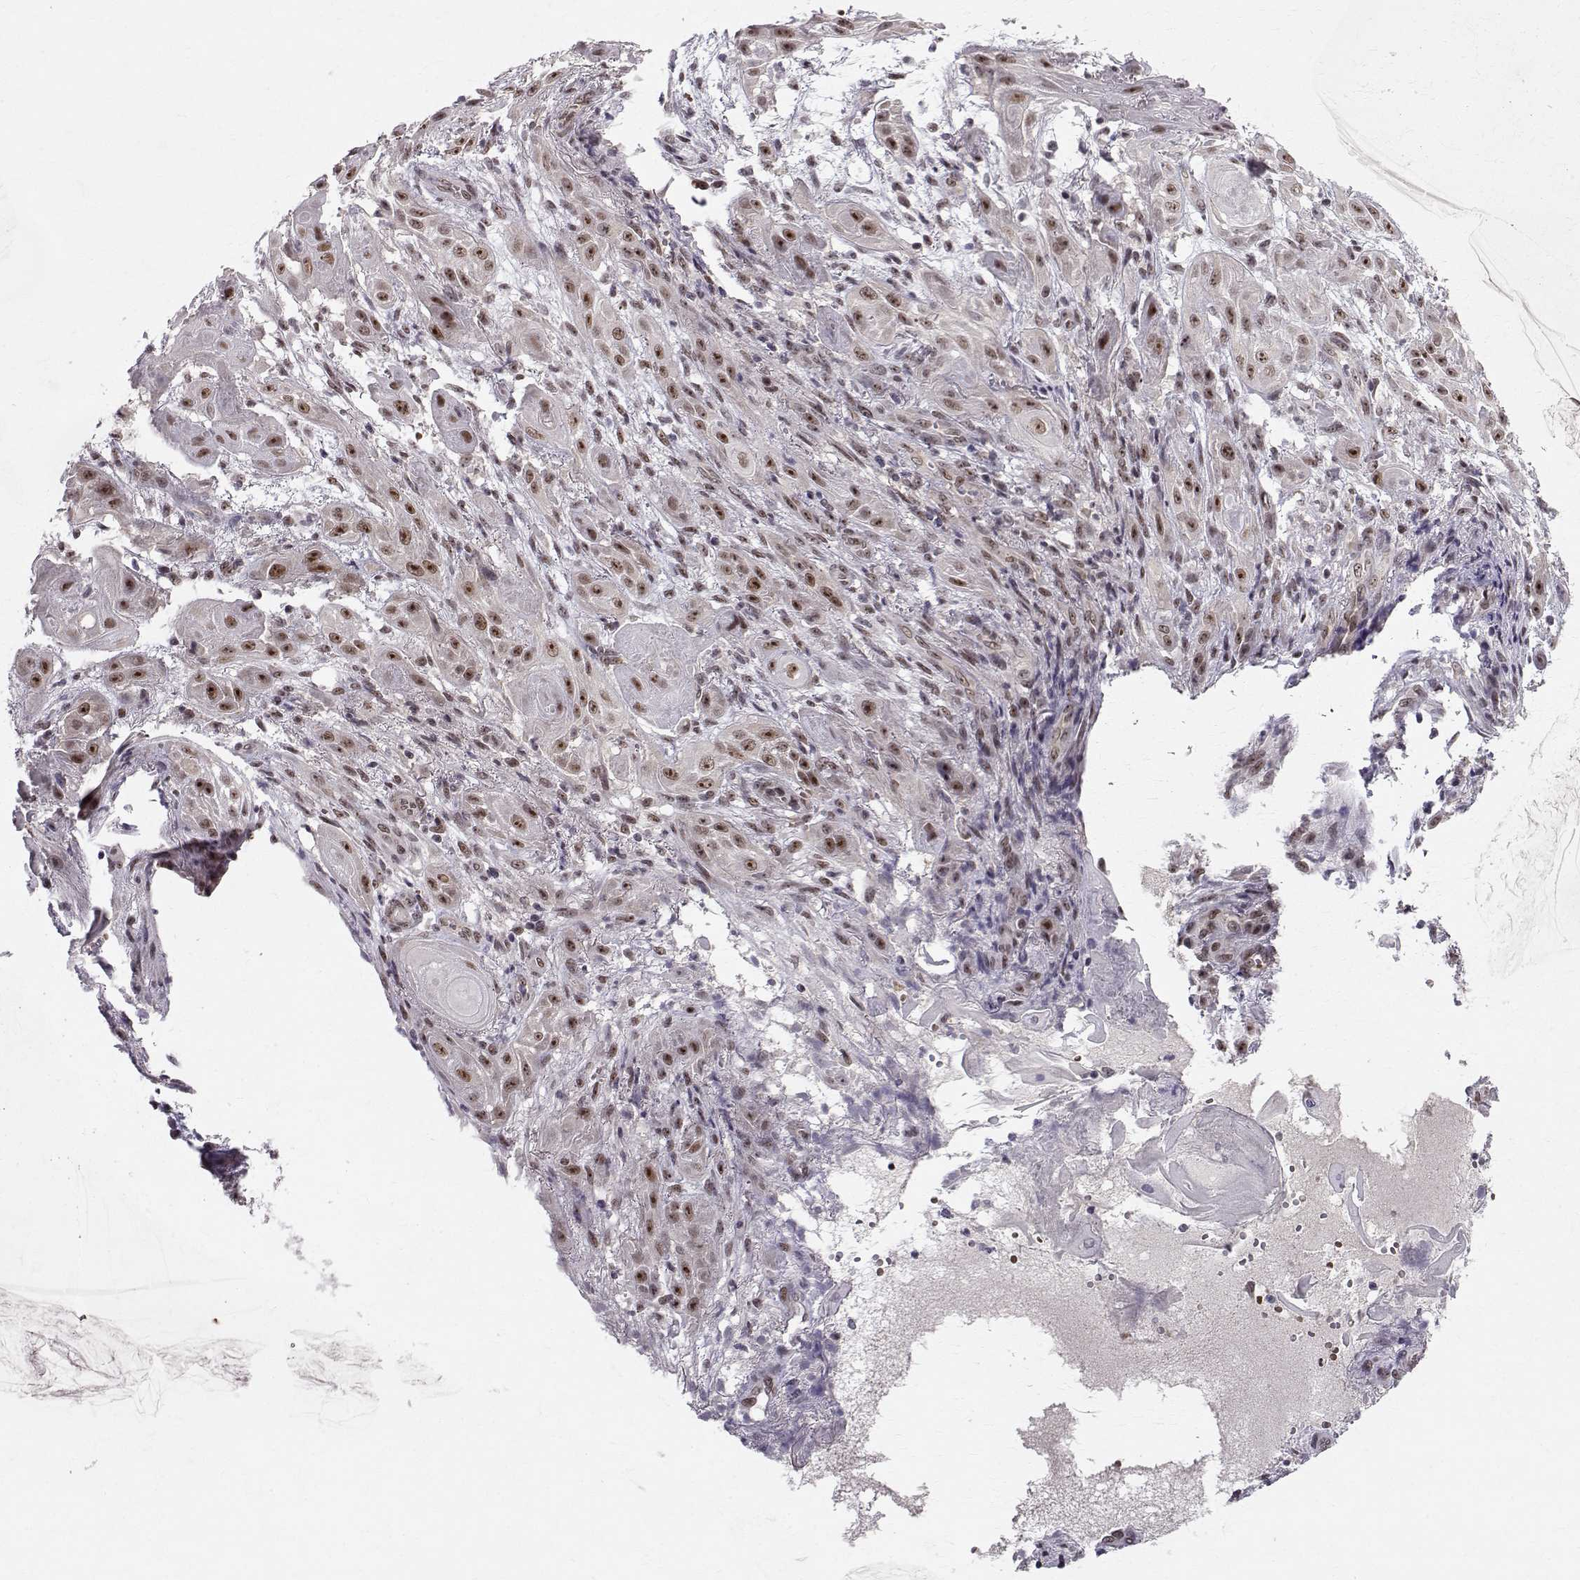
{"staining": {"intensity": "moderate", "quantity": ">75%", "location": "nuclear"}, "tissue": "skin cancer", "cell_type": "Tumor cells", "image_type": "cancer", "snomed": [{"axis": "morphology", "description": "Squamous cell carcinoma, NOS"}, {"axis": "topography", "description": "Skin"}], "caption": "A brown stain labels moderate nuclear staining of a protein in skin cancer (squamous cell carcinoma) tumor cells.", "gene": "RPP38", "patient": {"sex": "male", "age": 62}}